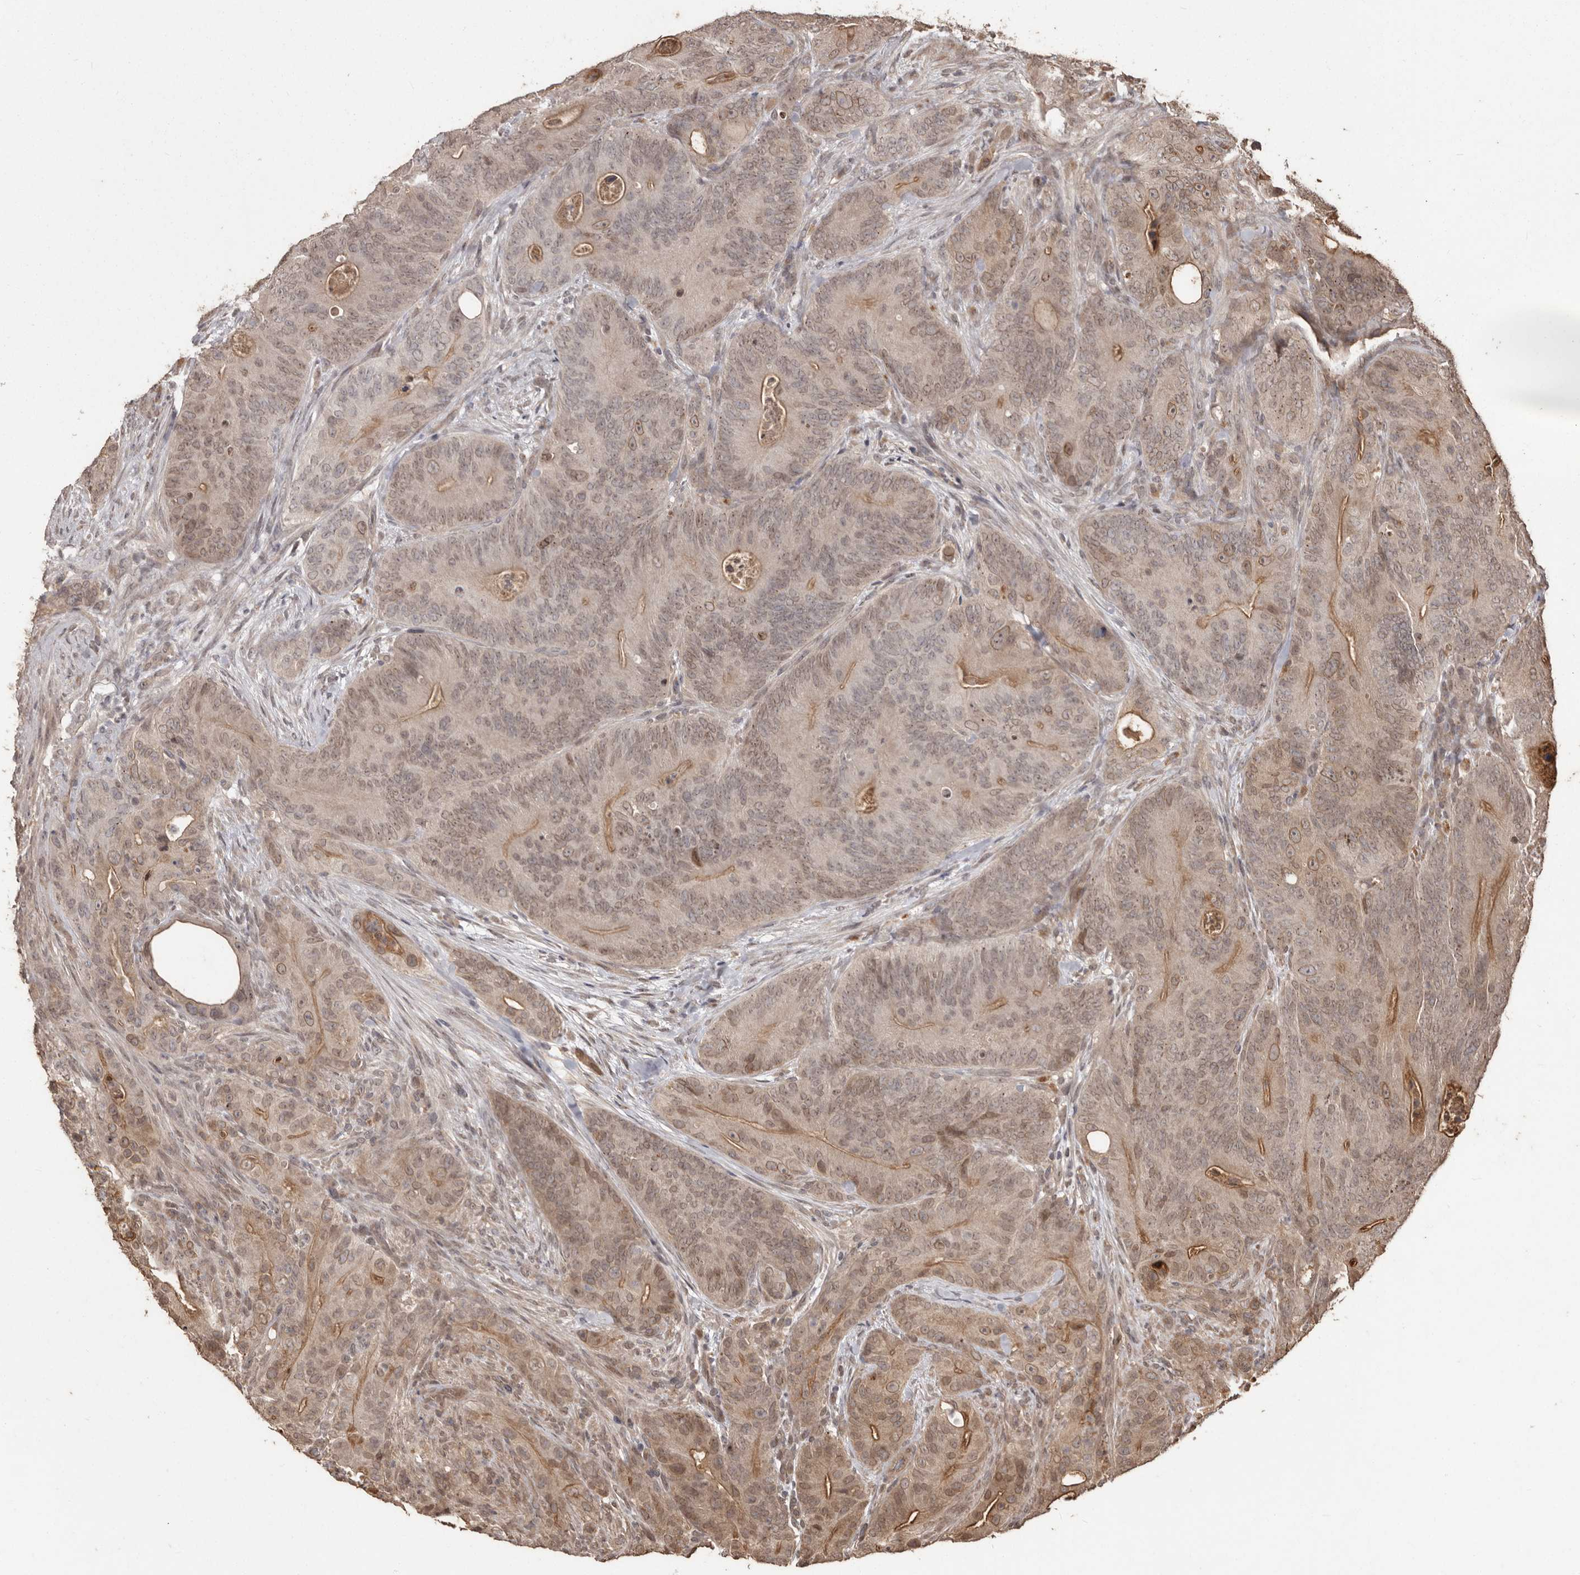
{"staining": {"intensity": "weak", "quantity": ">75%", "location": "nuclear"}, "tissue": "colorectal cancer", "cell_type": "Tumor cells", "image_type": "cancer", "snomed": [{"axis": "morphology", "description": "Normal tissue, NOS"}, {"axis": "topography", "description": "Colon"}], "caption": "Protein expression by IHC displays weak nuclear expression in approximately >75% of tumor cells in colorectal cancer.", "gene": "NUP43", "patient": {"sex": "female", "age": 82}}